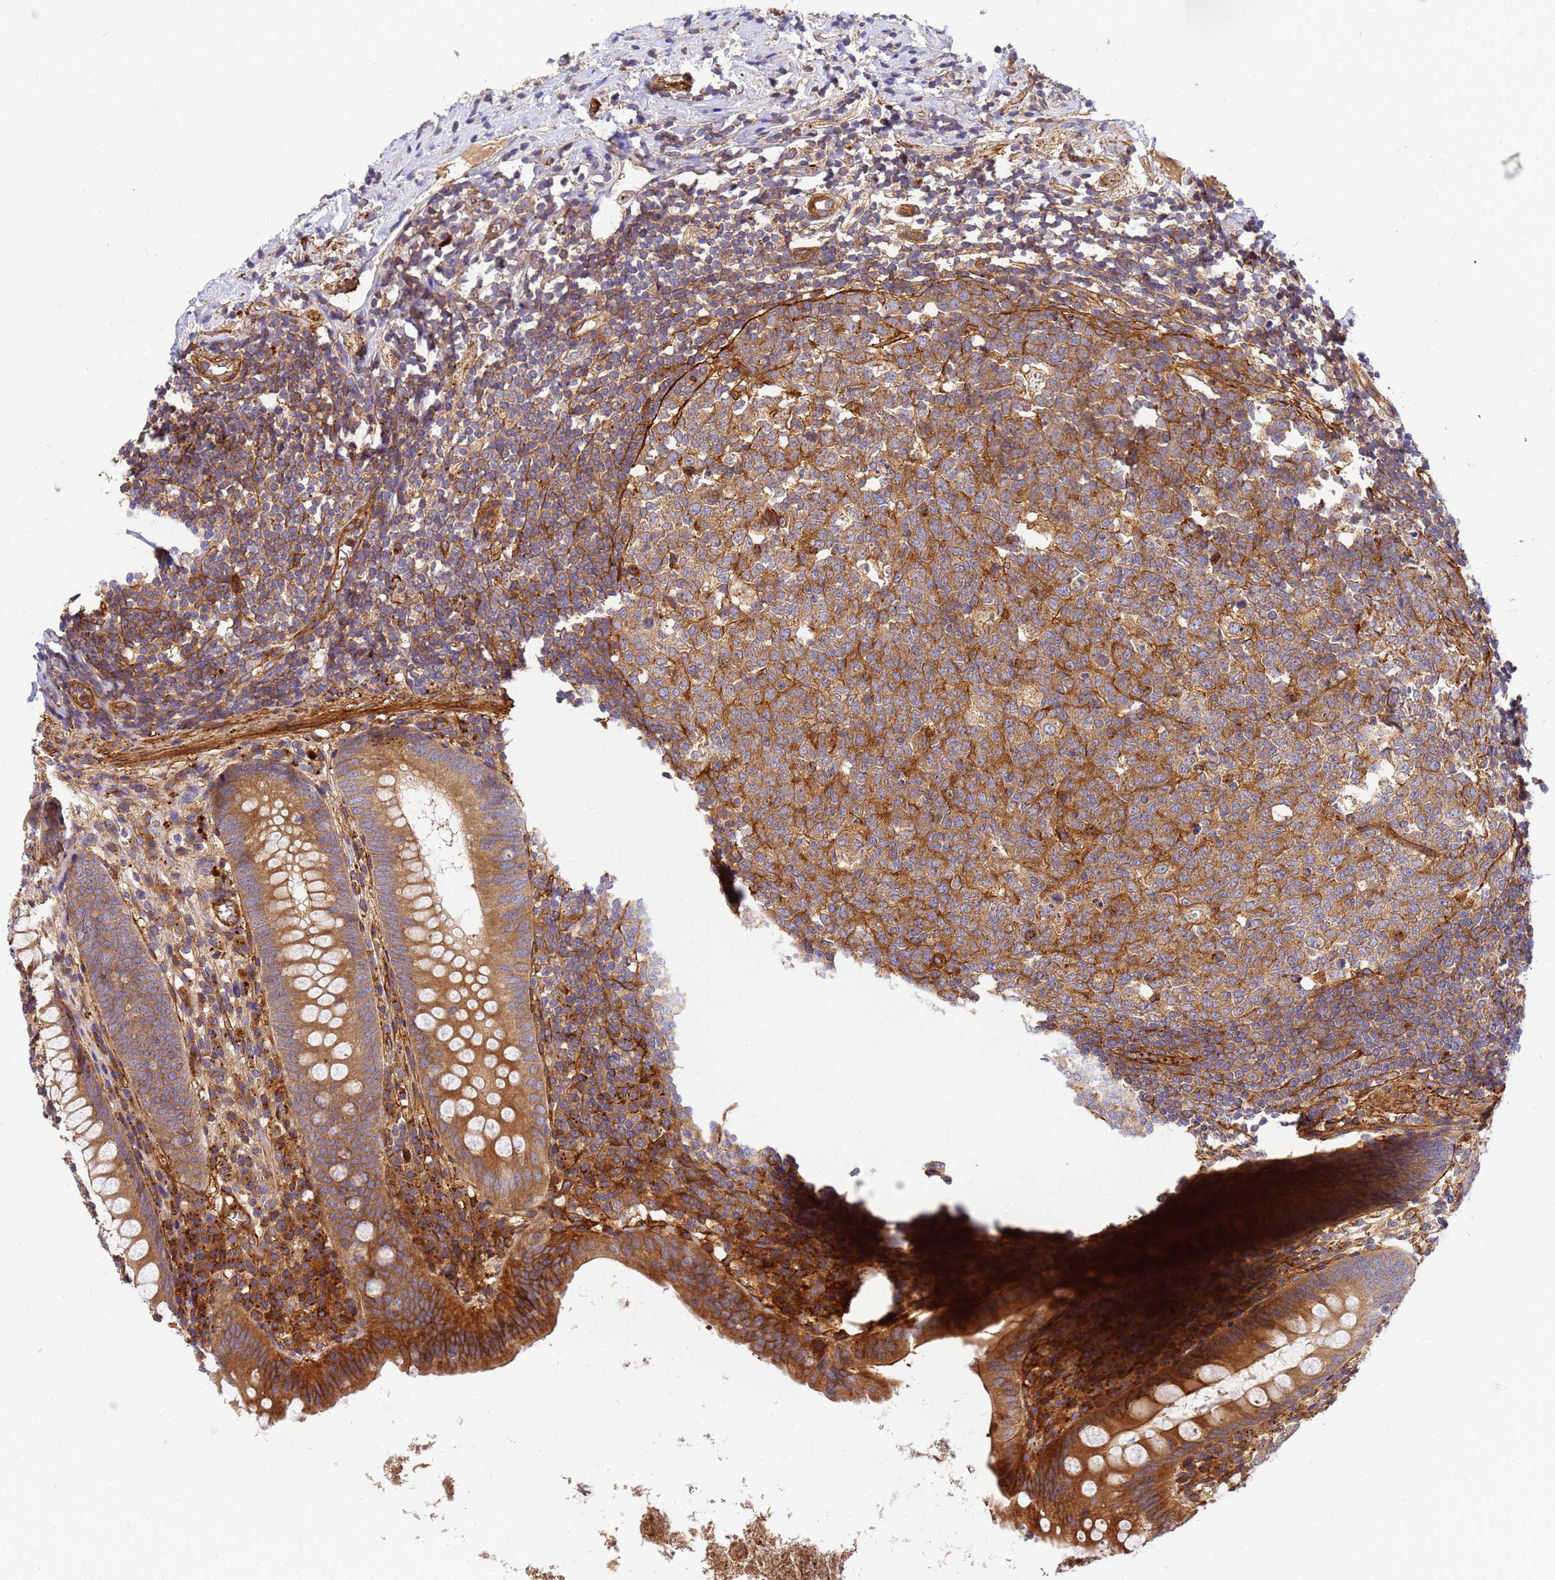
{"staining": {"intensity": "moderate", "quantity": ">75%", "location": "cytoplasmic/membranous"}, "tissue": "appendix", "cell_type": "Glandular cells", "image_type": "normal", "snomed": [{"axis": "morphology", "description": "Normal tissue, NOS"}, {"axis": "topography", "description": "Appendix"}], "caption": "Moderate cytoplasmic/membranous expression for a protein is present in about >75% of glandular cells of benign appendix using immunohistochemistry.", "gene": "C2CD5", "patient": {"sex": "female", "age": 51}}